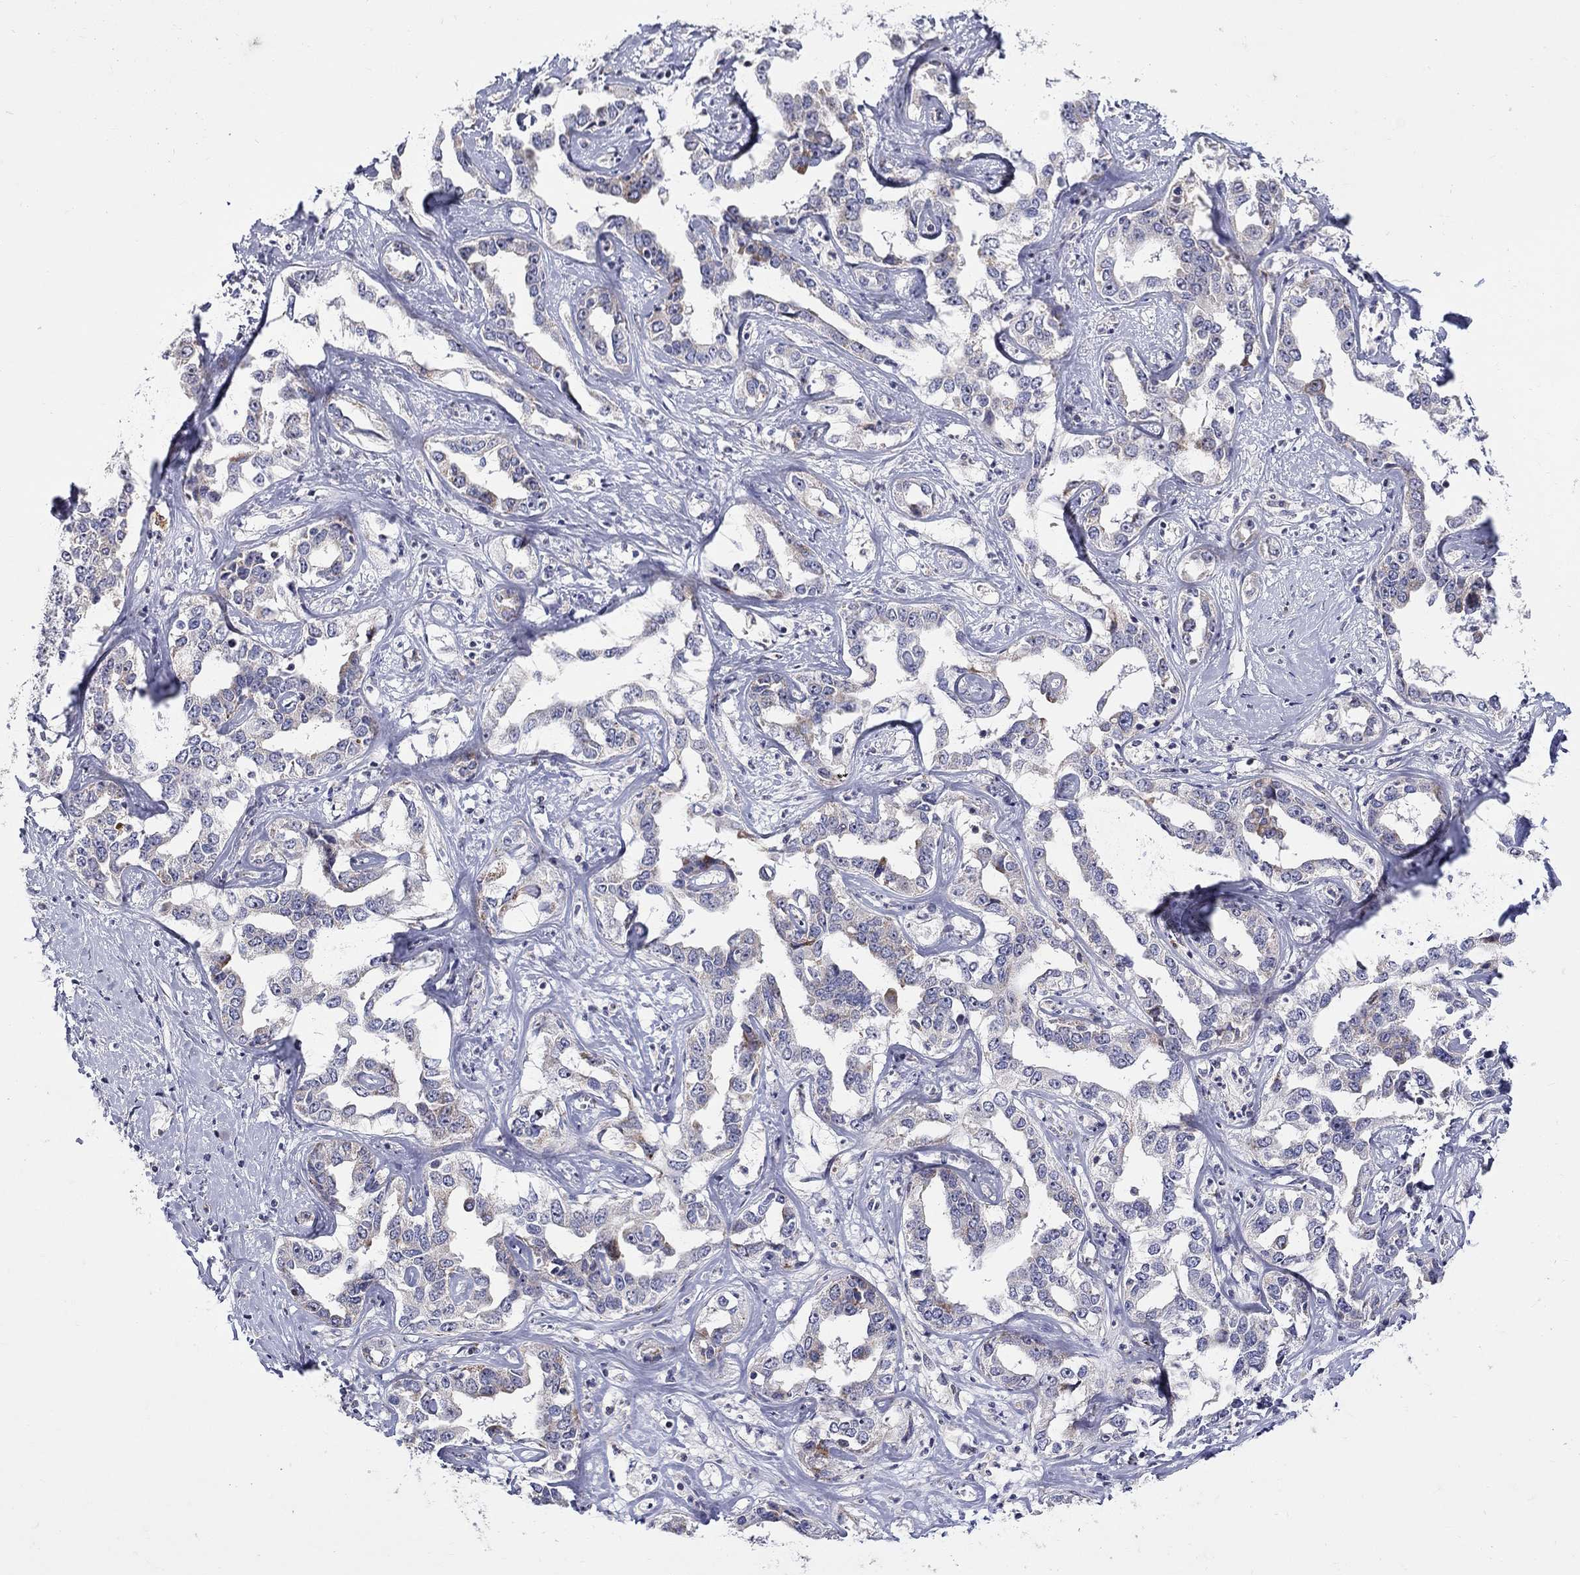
{"staining": {"intensity": "weak", "quantity": "<25%", "location": "cytoplasmic/membranous"}, "tissue": "liver cancer", "cell_type": "Tumor cells", "image_type": "cancer", "snomed": [{"axis": "morphology", "description": "Cholangiocarcinoma"}, {"axis": "topography", "description": "Liver"}], "caption": "An immunohistochemistry (IHC) image of cholangiocarcinoma (liver) is shown. There is no staining in tumor cells of cholangiocarcinoma (liver).", "gene": "HMX2", "patient": {"sex": "male", "age": 59}}